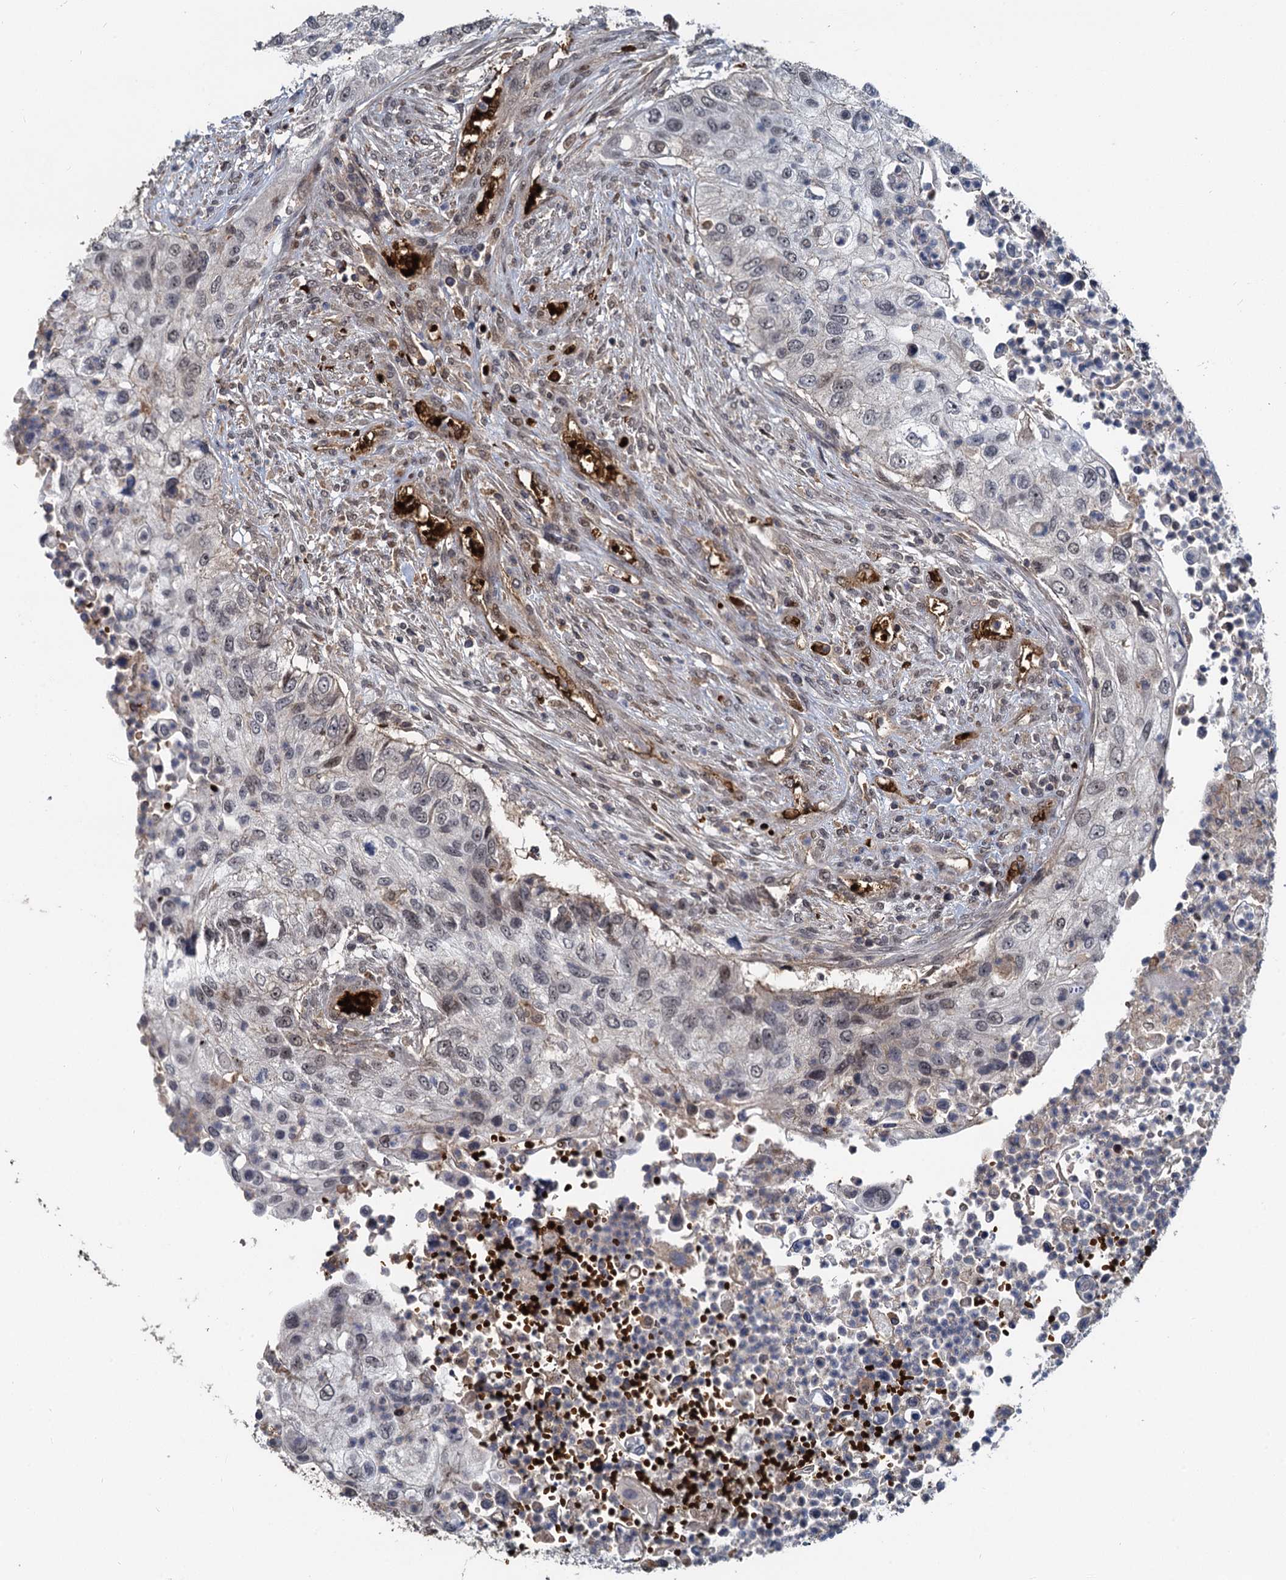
{"staining": {"intensity": "weak", "quantity": "<25%", "location": "nuclear"}, "tissue": "urothelial cancer", "cell_type": "Tumor cells", "image_type": "cancer", "snomed": [{"axis": "morphology", "description": "Urothelial carcinoma, High grade"}, {"axis": "topography", "description": "Urinary bladder"}], "caption": "This is a photomicrograph of immunohistochemistry staining of urothelial cancer, which shows no expression in tumor cells.", "gene": "FANCI", "patient": {"sex": "female", "age": 60}}